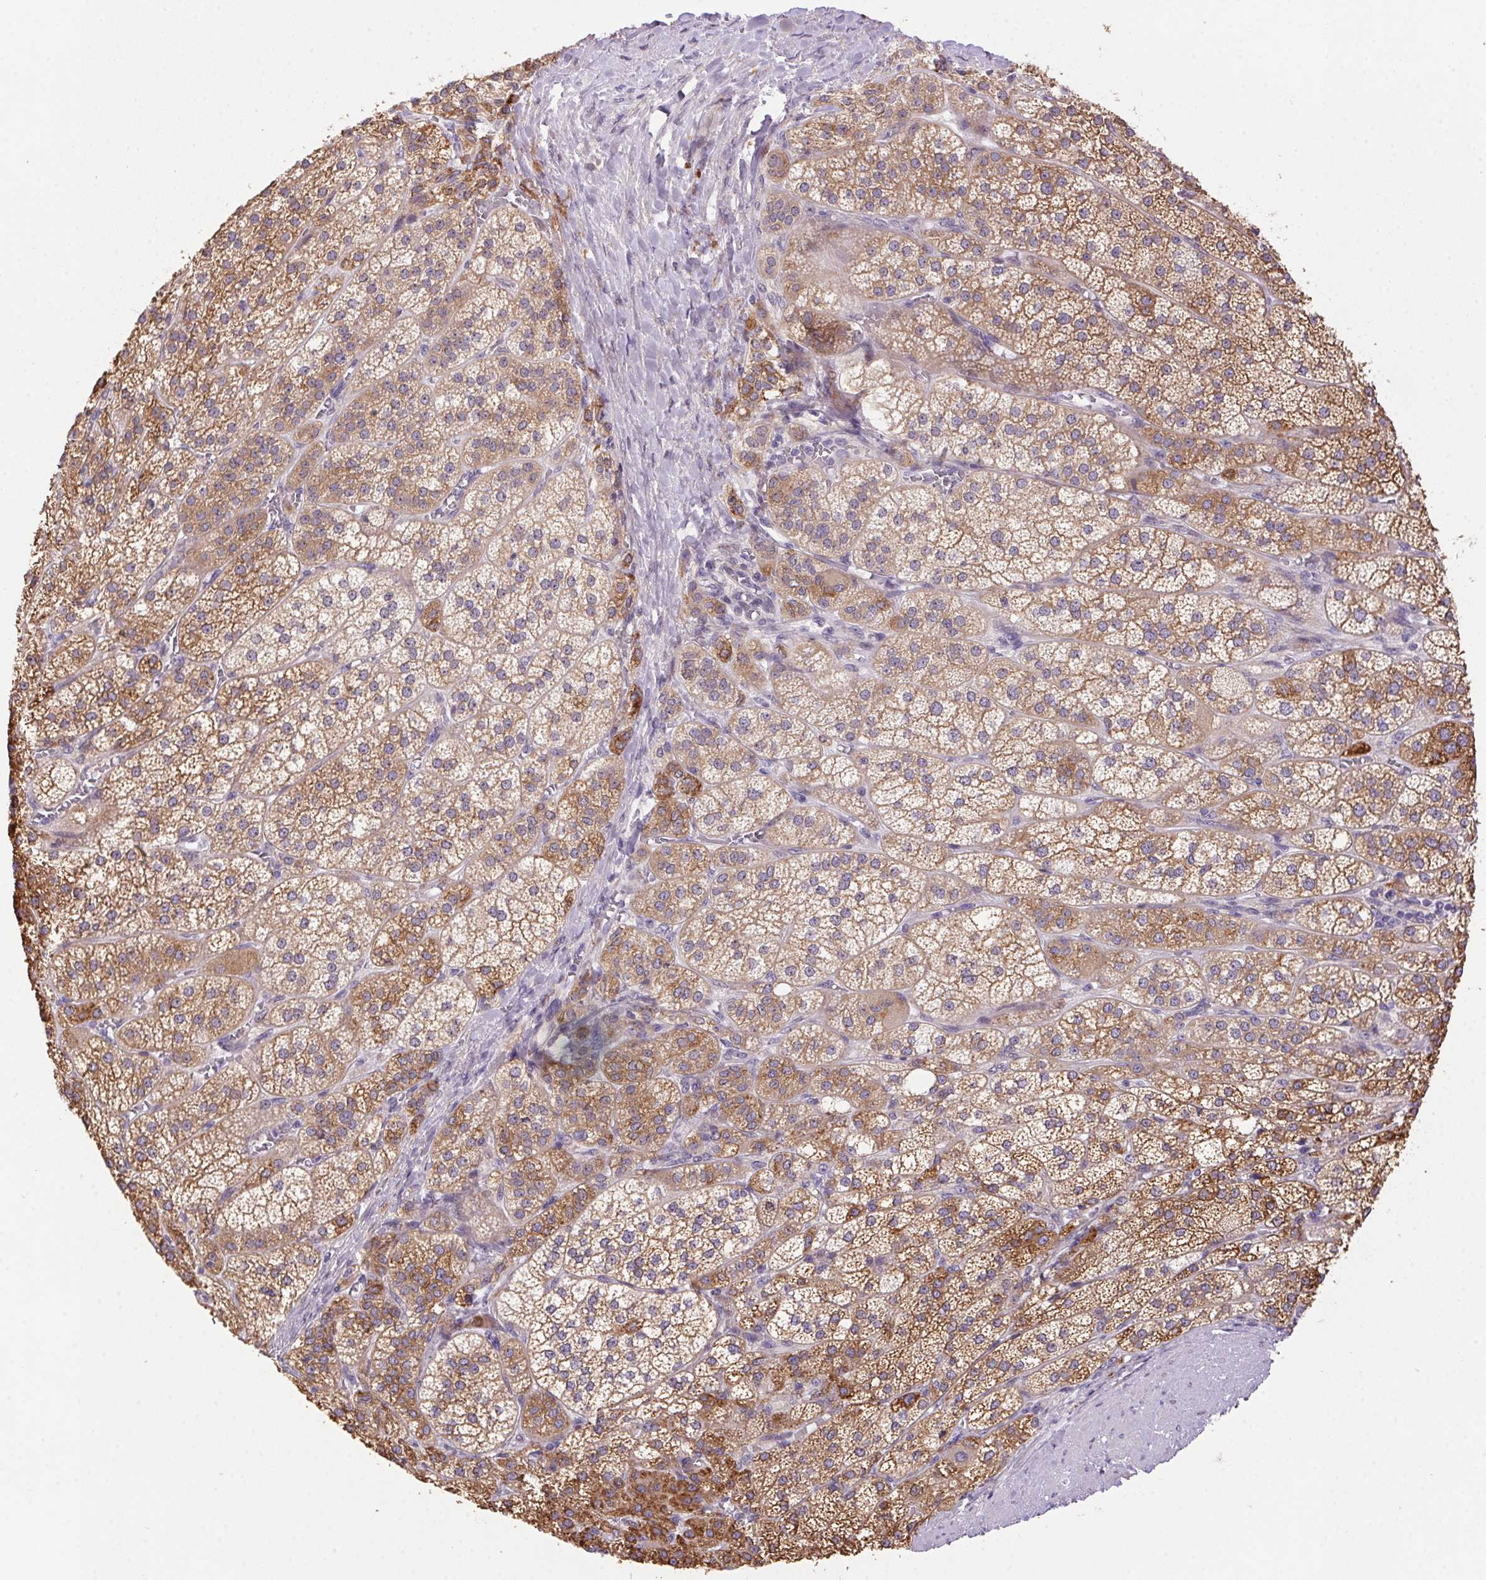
{"staining": {"intensity": "moderate", "quantity": ">75%", "location": "cytoplasmic/membranous"}, "tissue": "adrenal gland", "cell_type": "Glandular cells", "image_type": "normal", "snomed": [{"axis": "morphology", "description": "Normal tissue, NOS"}, {"axis": "topography", "description": "Adrenal gland"}], "caption": "A medium amount of moderate cytoplasmic/membranous expression is present in approximately >75% of glandular cells in unremarkable adrenal gland. The staining is performed using DAB (3,3'-diaminobenzidine) brown chromogen to label protein expression. The nuclei are counter-stained blue using hematoxylin.", "gene": "LRRTM1", "patient": {"sex": "female", "age": 60}}